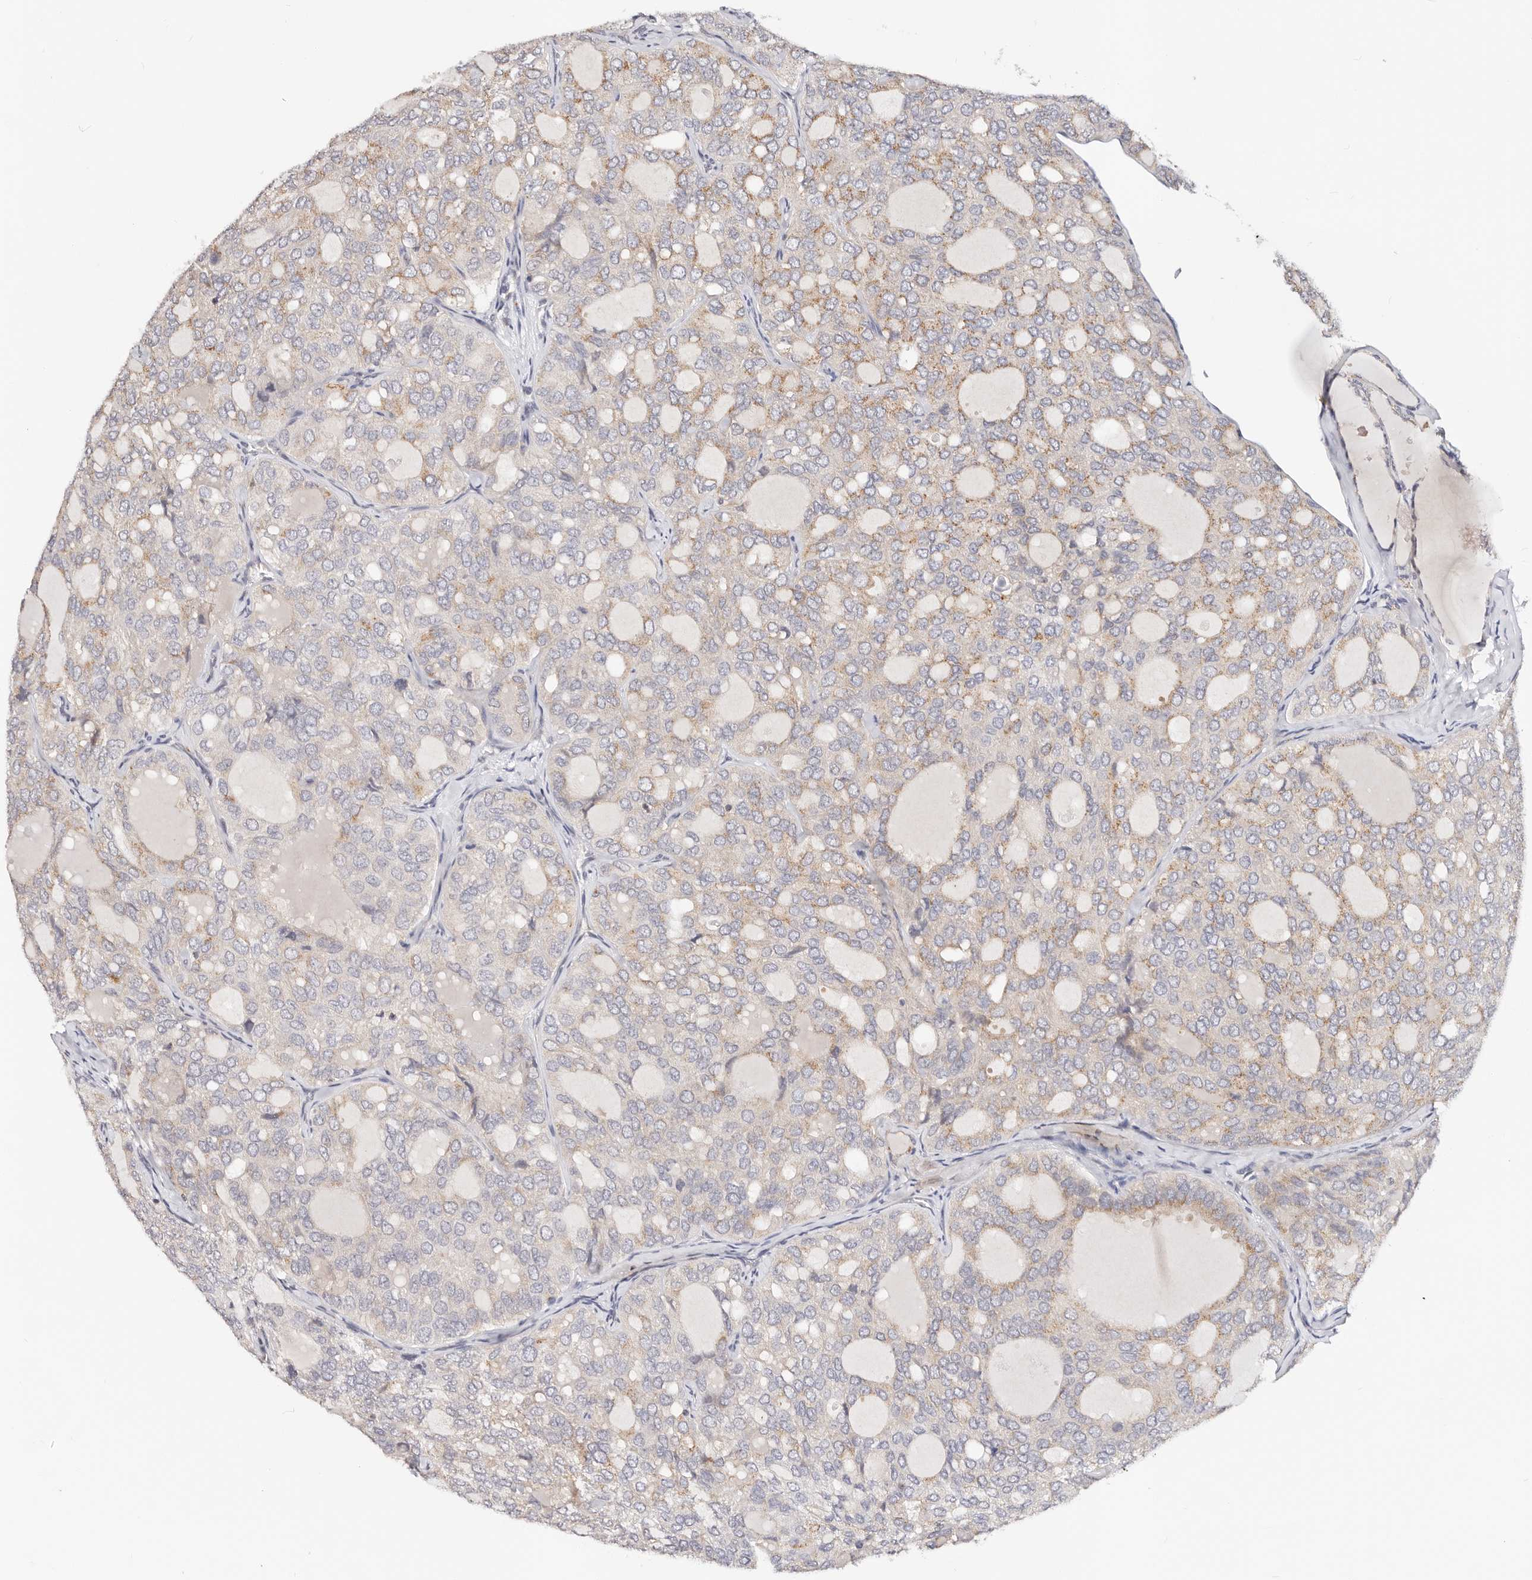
{"staining": {"intensity": "moderate", "quantity": "25%-75%", "location": "cytoplasmic/membranous"}, "tissue": "thyroid cancer", "cell_type": "Tumor cells", "image_type": "cancer", "snomed": [{"axis": "morphology", "description": "Follicular adenoma carcinoma, NOS"}, {"axis": "topography", "description": "Thyroid gland"}], "caption": "Immunohistochemistry (DAB (3,3'-diaminobenzidine)) staining of human follicular adenoma carcinoma (thyroid) displays moderate cytoplasmic/membranous protein staining in approximately 25%-75% of tumor cells.", "gene": "VIPAS39", "patient": {"sex": "male", "age": 75}}